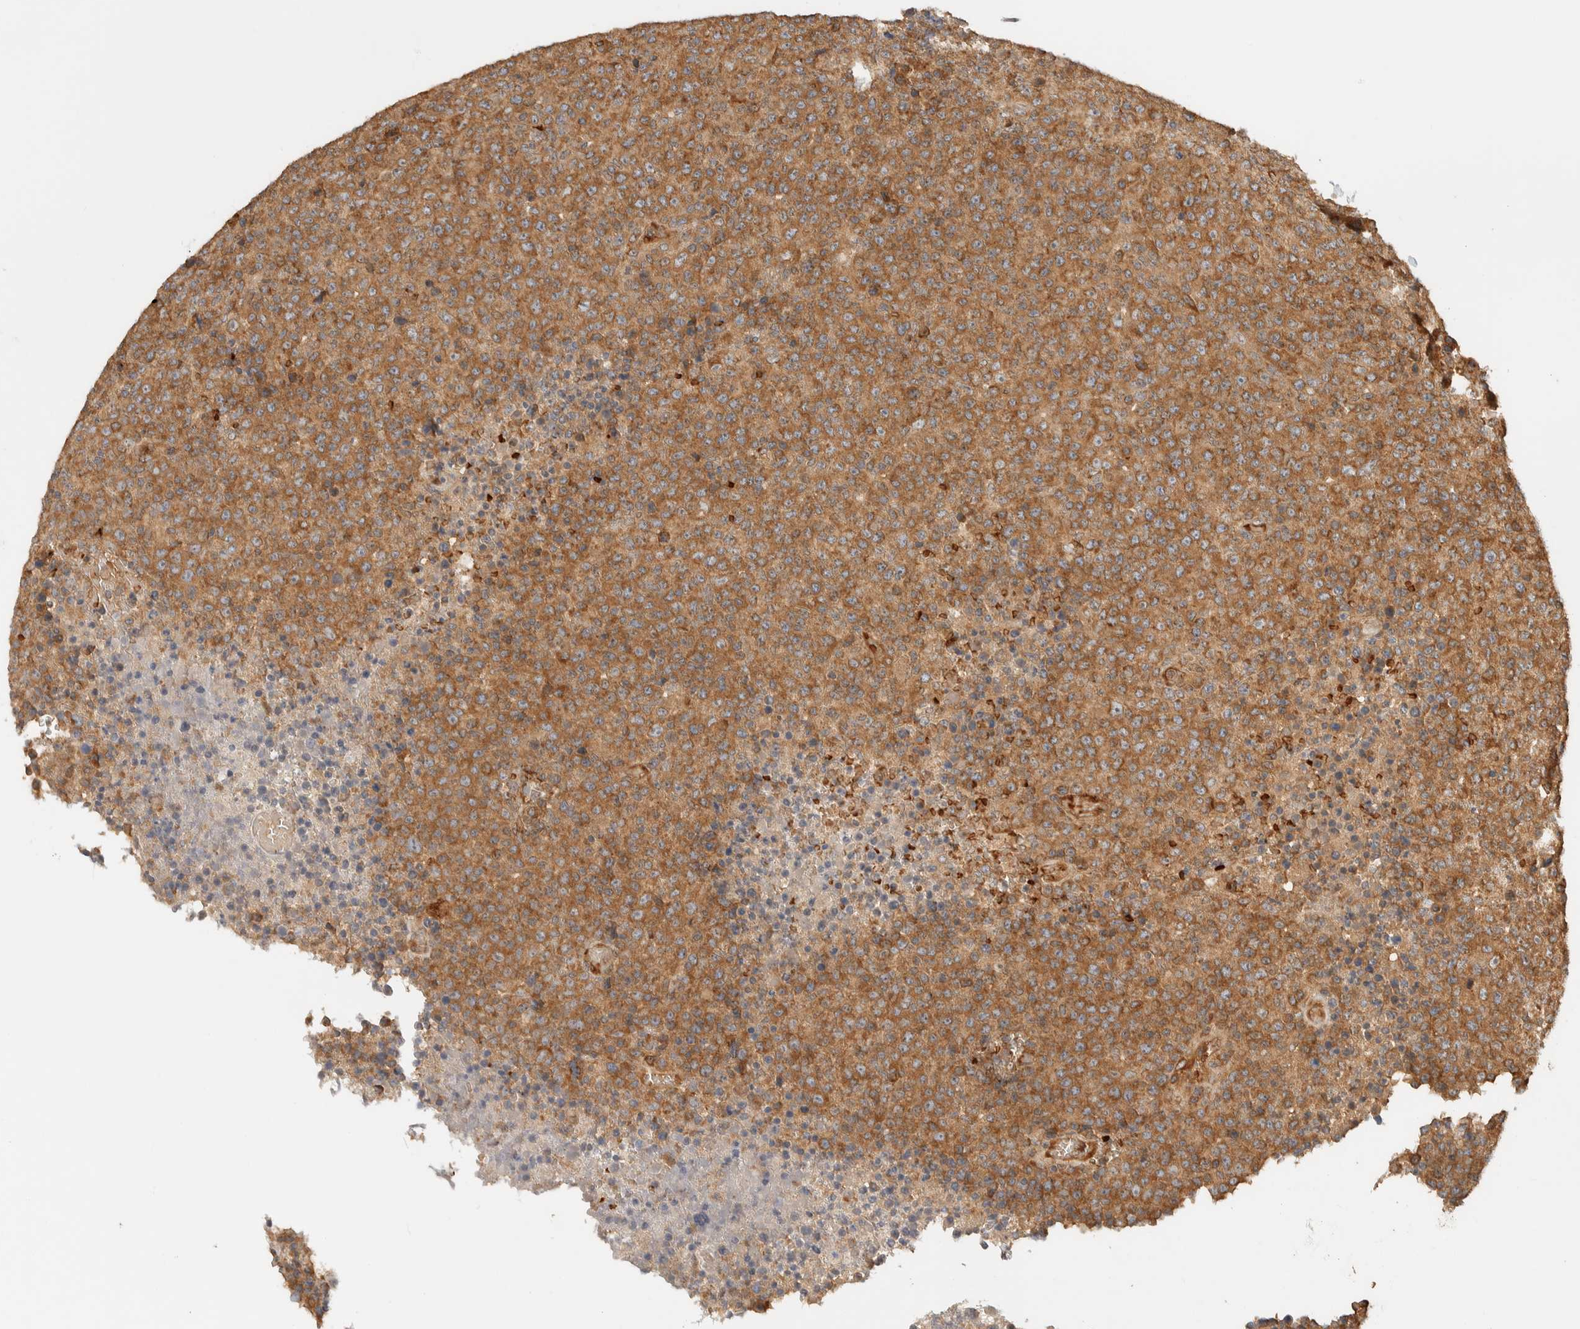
{"staining": {"intensity": "moderate", "quantity": ">75%", "location": "cytoplasmic/membranous"}, "tissue": "lymphoma", "cell_type": "Tumor cells", "image_type": "cancer", "snomed": [{"axis": "morphology", "description": "Malignant lymphoma, non-Hodgkin's type, High grade"}, {"axis": "topography", "description": "Lymph node"}], "caption": "DAB immunohistochemical staining of human high-grade malignant lymphoma, non-Hodgkin's type displays moderate cytoplasmic/membranous protein staining in approximately >75% of tumor cells.", "gene": "TTI2", "patient": {"sex": "male", "age": 13}}